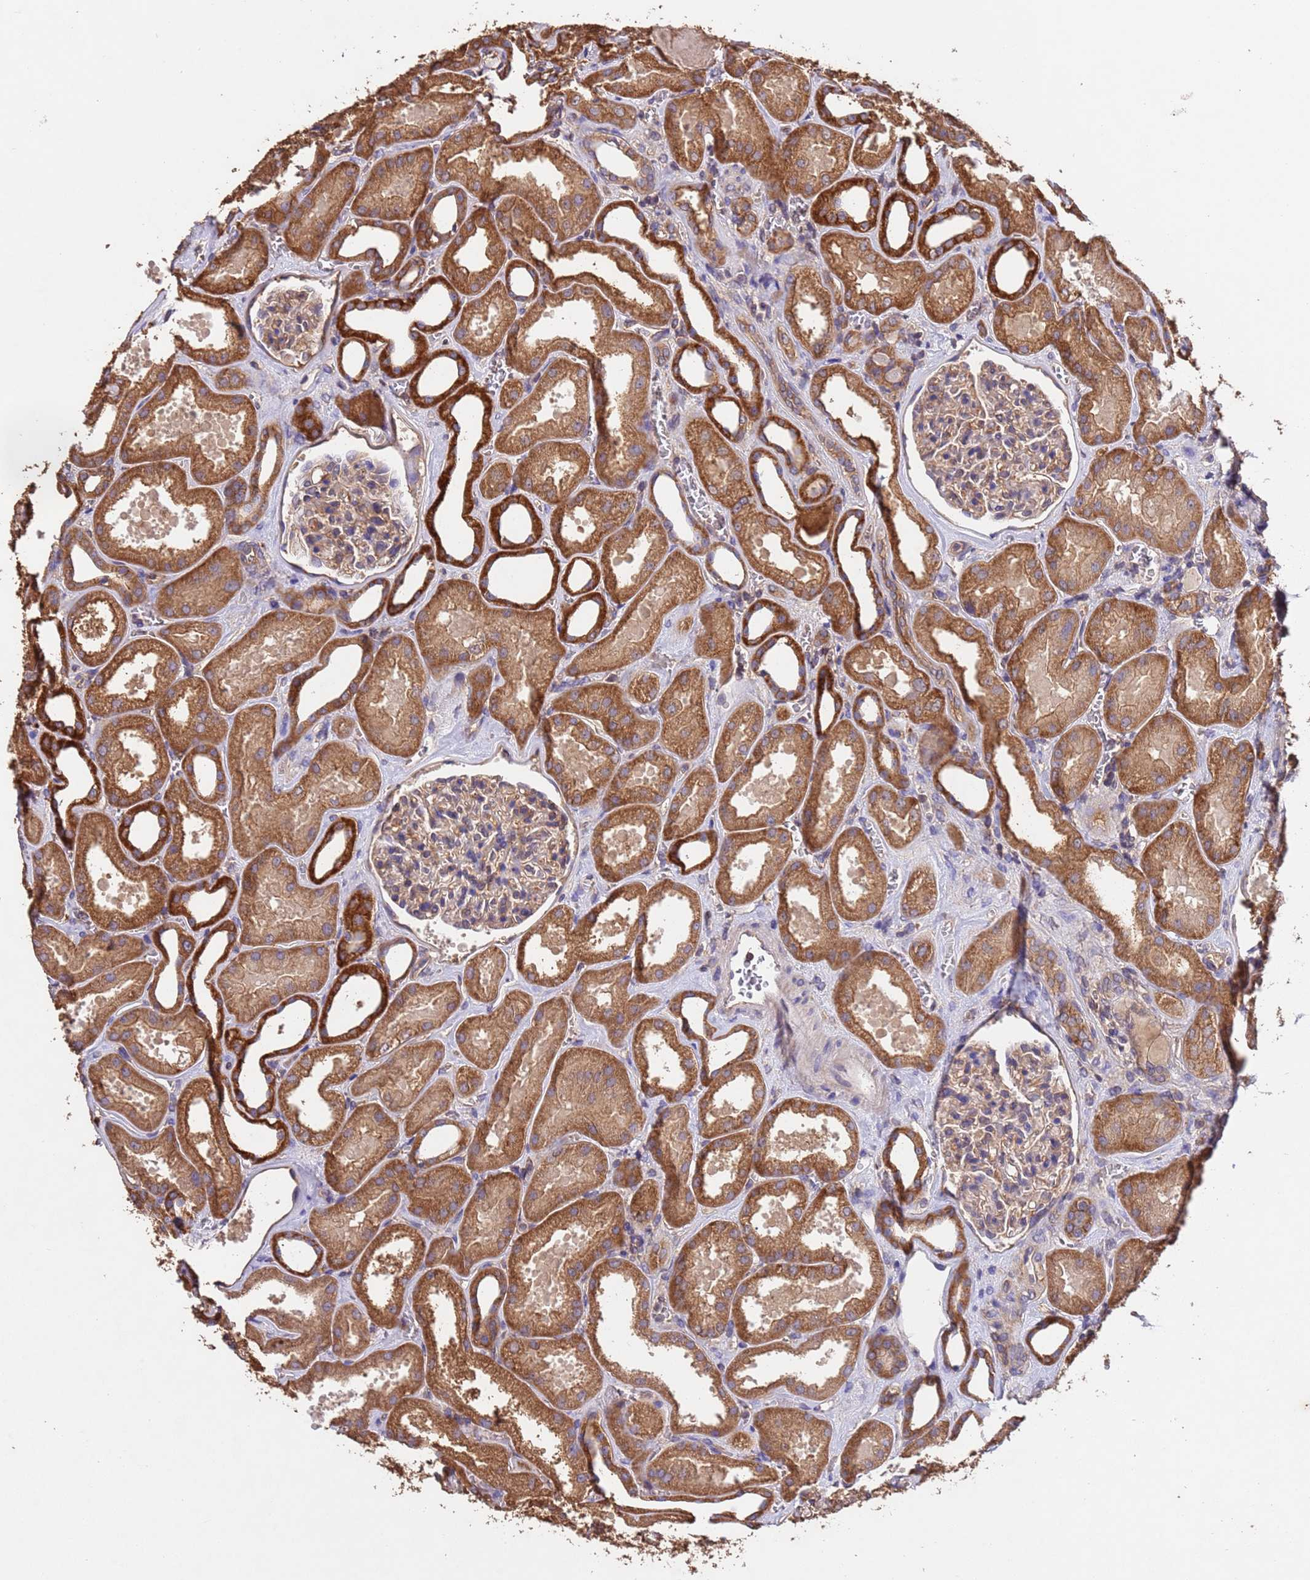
{"staining": {"intensity": "weak", "quantity": "25%-75%", "location": "cytoplasmic/membranous"}, "tissue": "kidney", "cell_type": "Cells in glomeruli", "image_type": "normal", "snomed": [{"axis": "morphology", "description": "Normal tissue, NOS"}, {"axis": "morphology", "description": "Adenocarcinoma, NOS"}, {"axis": "topography", "description": "Kidney"}], "caption": "Immunohistochemical staining of benign kidney demonstrates weak cytoplasmic/membranous protein staining in approximately 25%-75% of cells in glomeruli. (DAB IHC, brown staining for protein, blue staining for nuclei).", "gene": "MTX3", "patient": {"sex": "female", "age": 68}}